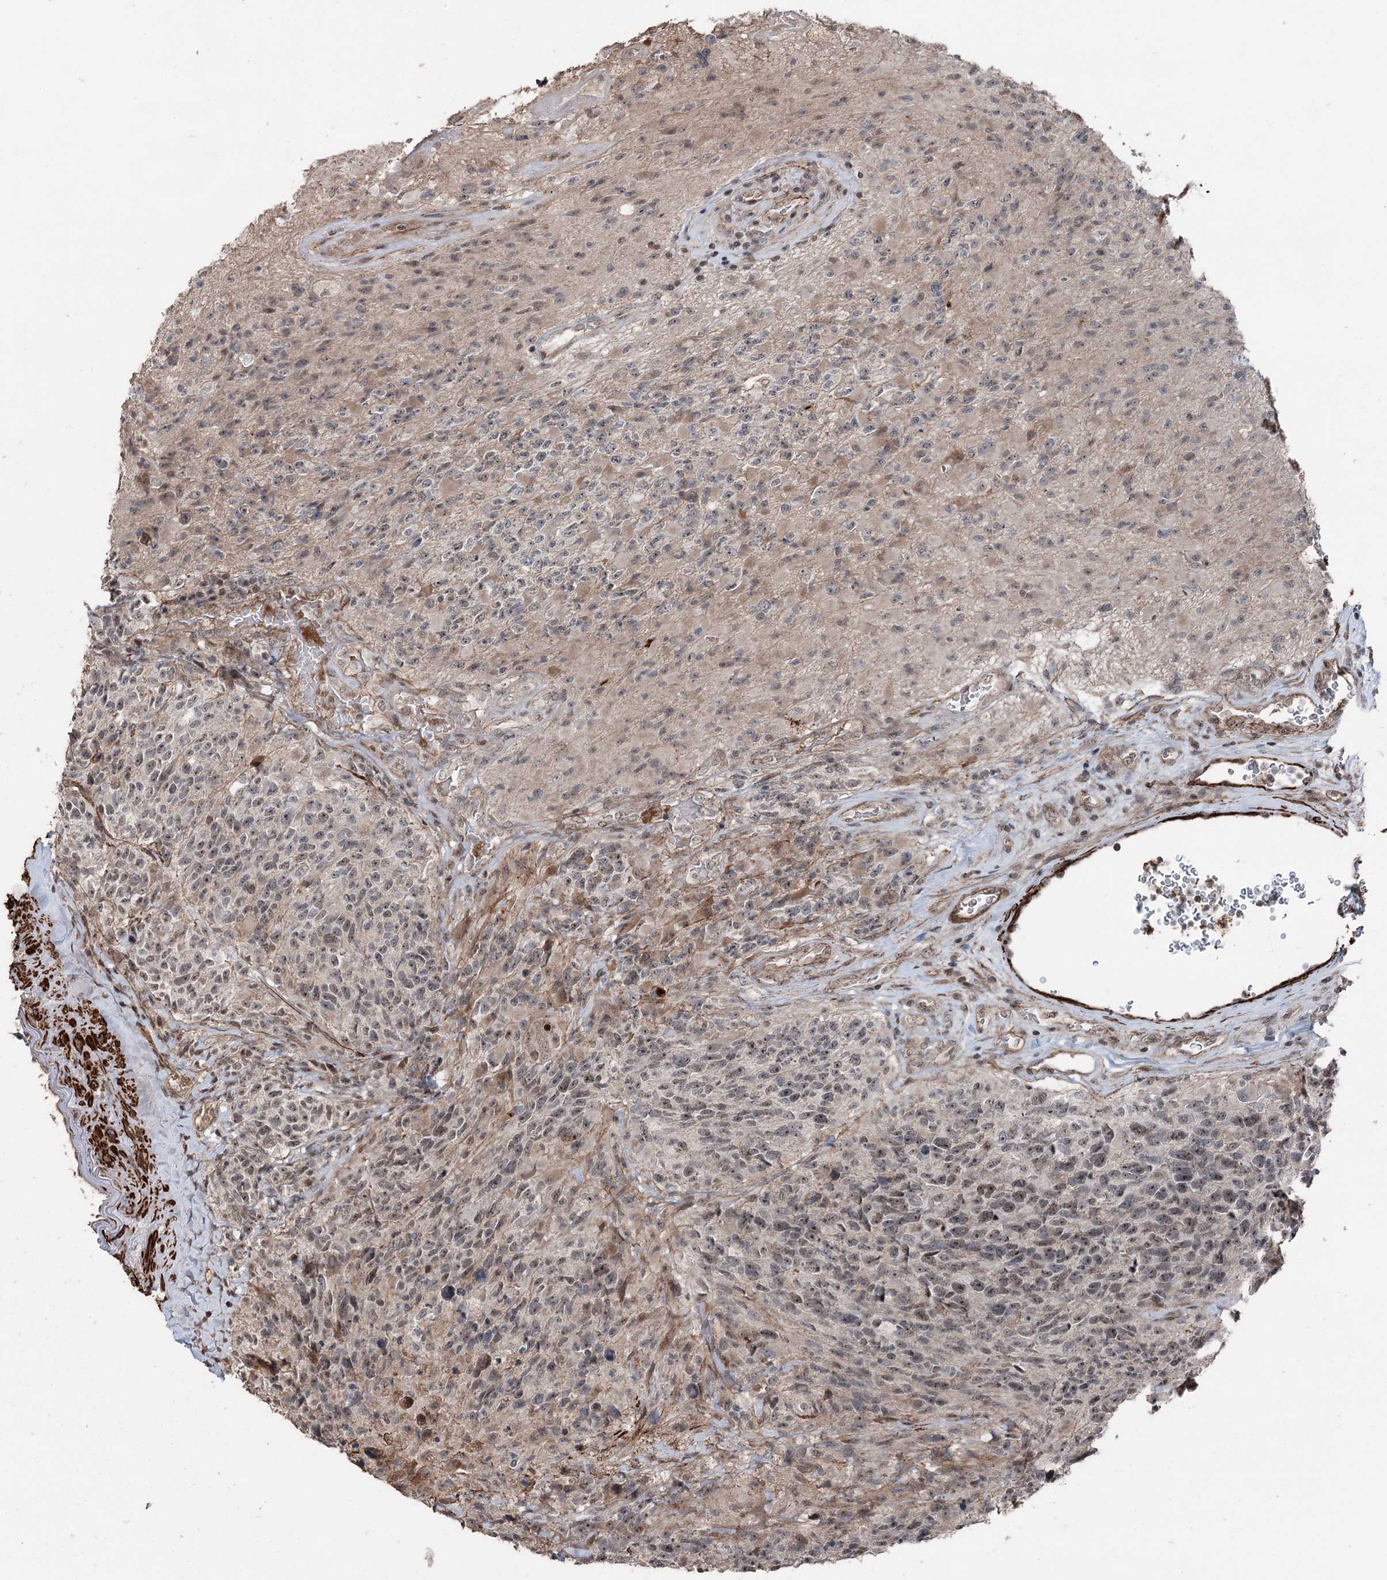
{"staining": {"intensity": "weak", "quantity": ">75%", "location": "nuclear"}, "tissue": "glioma", "cell_type": "Tumor cells", "image_type": "cancer", "snomed": [{"axis": "morphology", "description": "Glioma, malignant, High grade"}, {"axis": "topography", "description": "Brain"}], "caption": "Brown immunohistochemical staining in human malignant glioma (high-grade) shows weak nuclear positivity in about >75% of tumor cells. Using DAB (brown) and hematoxylin (blue) stains, captured at high magnification using brightfield microscopy.", "gene": "CCDC82", "patient": {"sex": "male", "age": 76}}